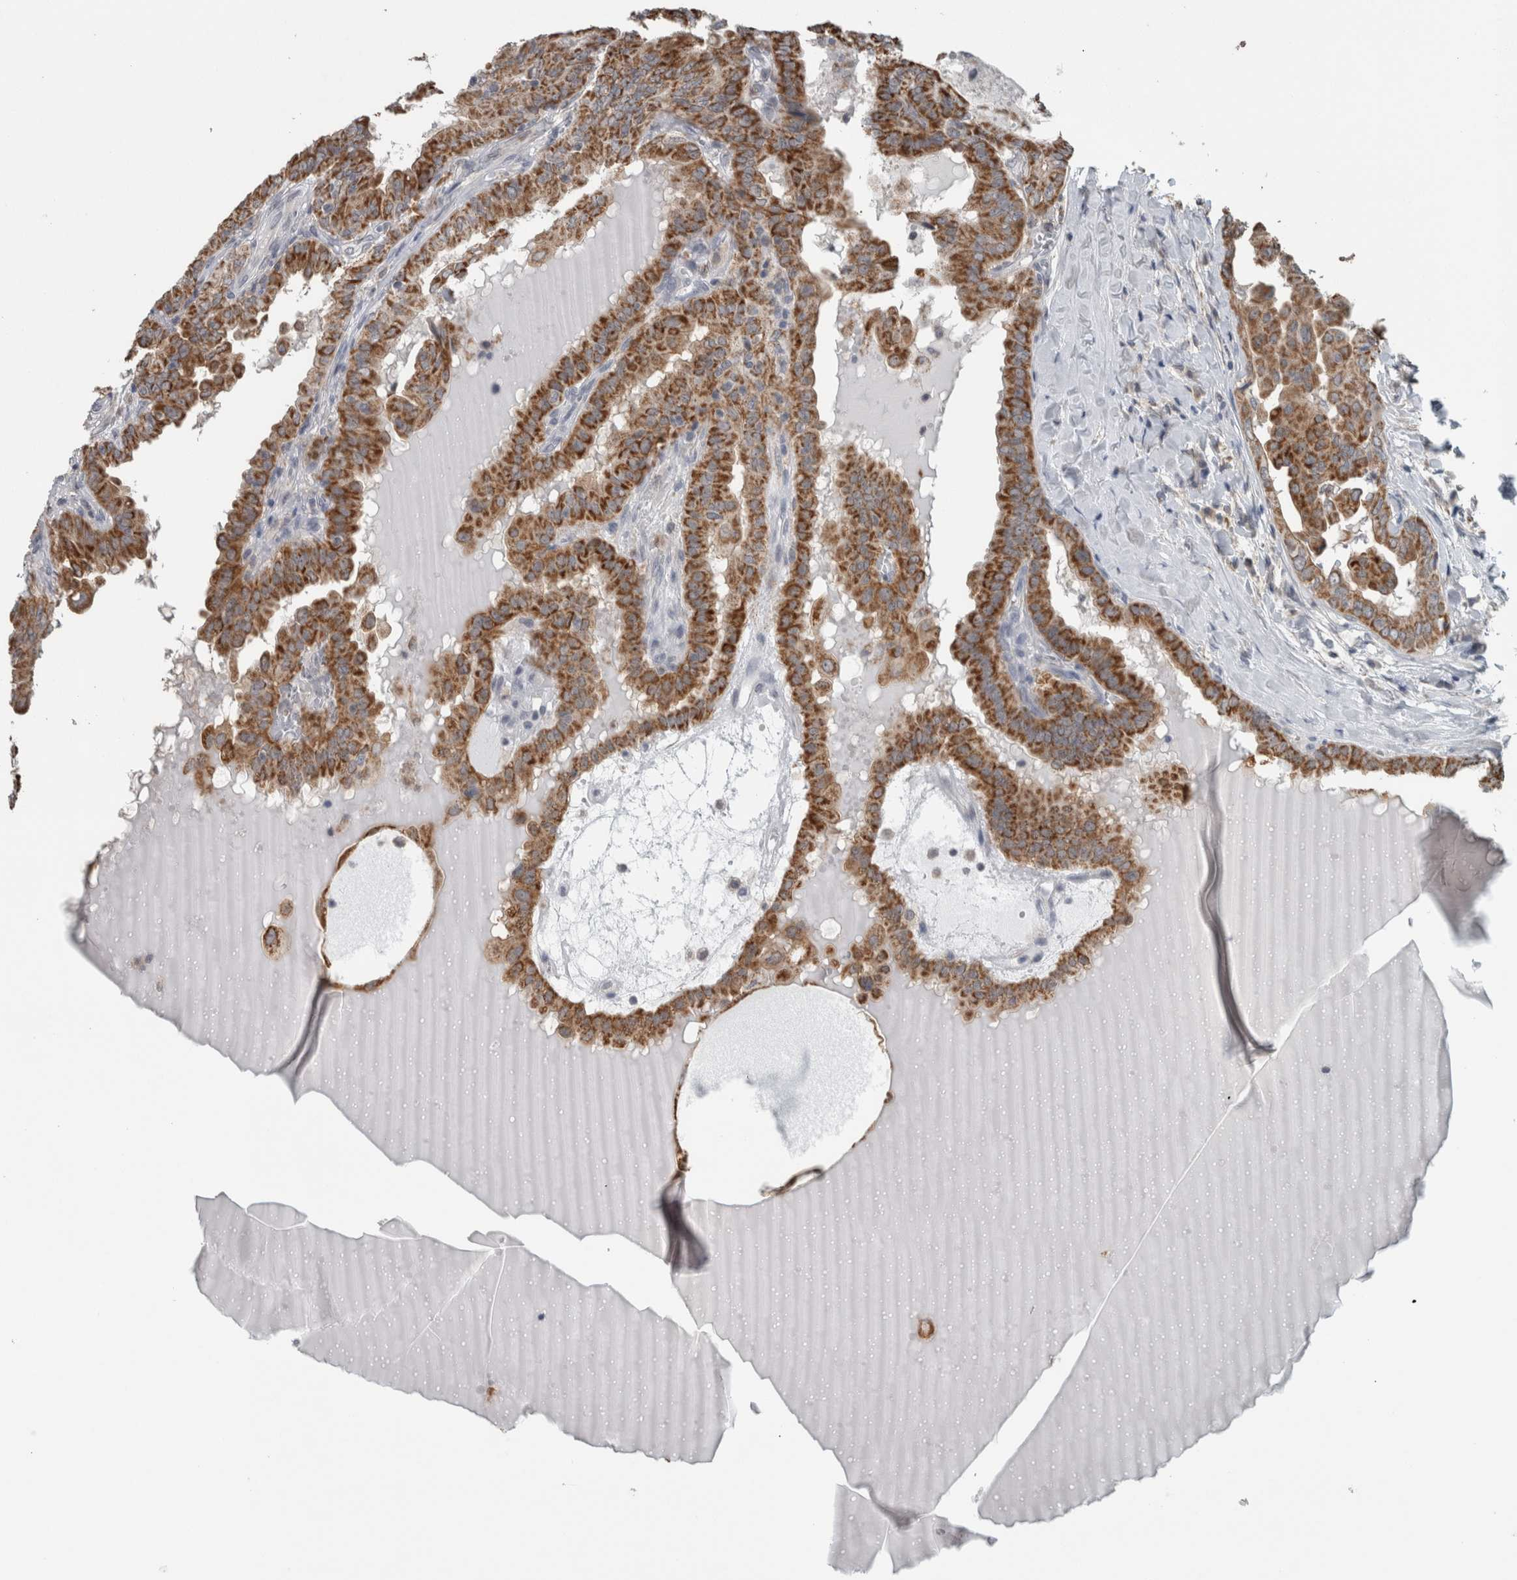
{"staining": {"intensity": "strong", "quantity": ">75%", "location": "cytoplasmic/membranous"}, "tissue": "thyroid cancer", "cell_type": "Tumor cells", "image_type": "cancer", "snomed": [{"axis": "morphology", "description": "Papillary adenocarcinoma, NOS"}, {"axis": "topography", "description": "Thyroid gland"}], "caption": "The histopathology image demonstrates immunohistochemical staining of thyroid cancer. There is strong cytoplasmic/membranous positivity is appreciated in about >75% of tumor cells. (Brightfield microscopy of DAB IHC at high magnification).", "gene": "ACSF2", "patient": {"sex": "male", "age": 33}}